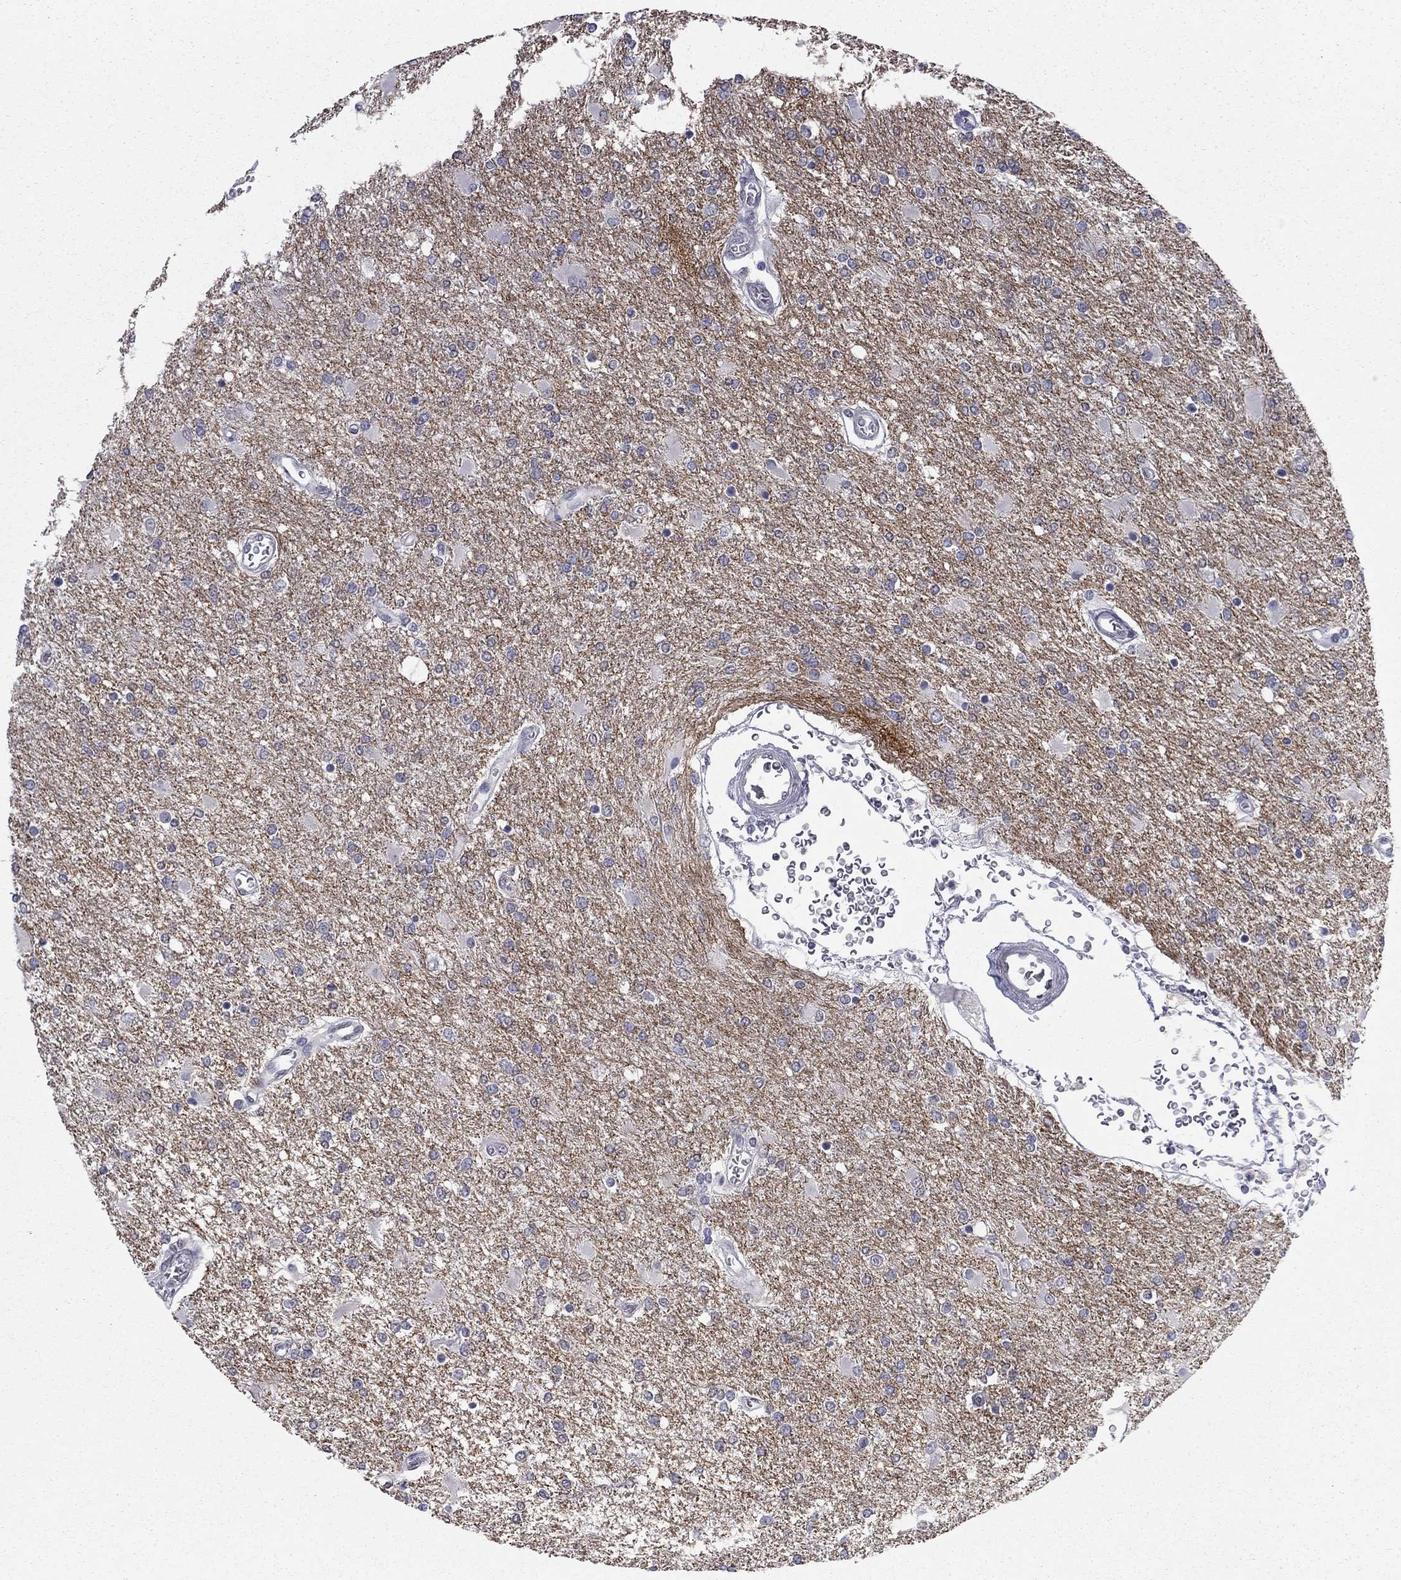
{"staining": {"intensity": "negative", "quantity": "none", "location": "none"}, "tissue": "glioma", "cell_type": "Tumor cells", "image_type": "cancer", "snomed": [{"axis": "morphology", "description": "Glioma, malignant, High grade"}, {"axis": "topography", "description": "Cerebral cortex"}], "caption": "DAB (3,3'-diaminobenzidine) immunohistochemical staining of human high-grade glioma (malignant) shows no significant expression in tumor cells.", "gene": "PRRT2", "patient": {"sex": "male", "age": 79}}